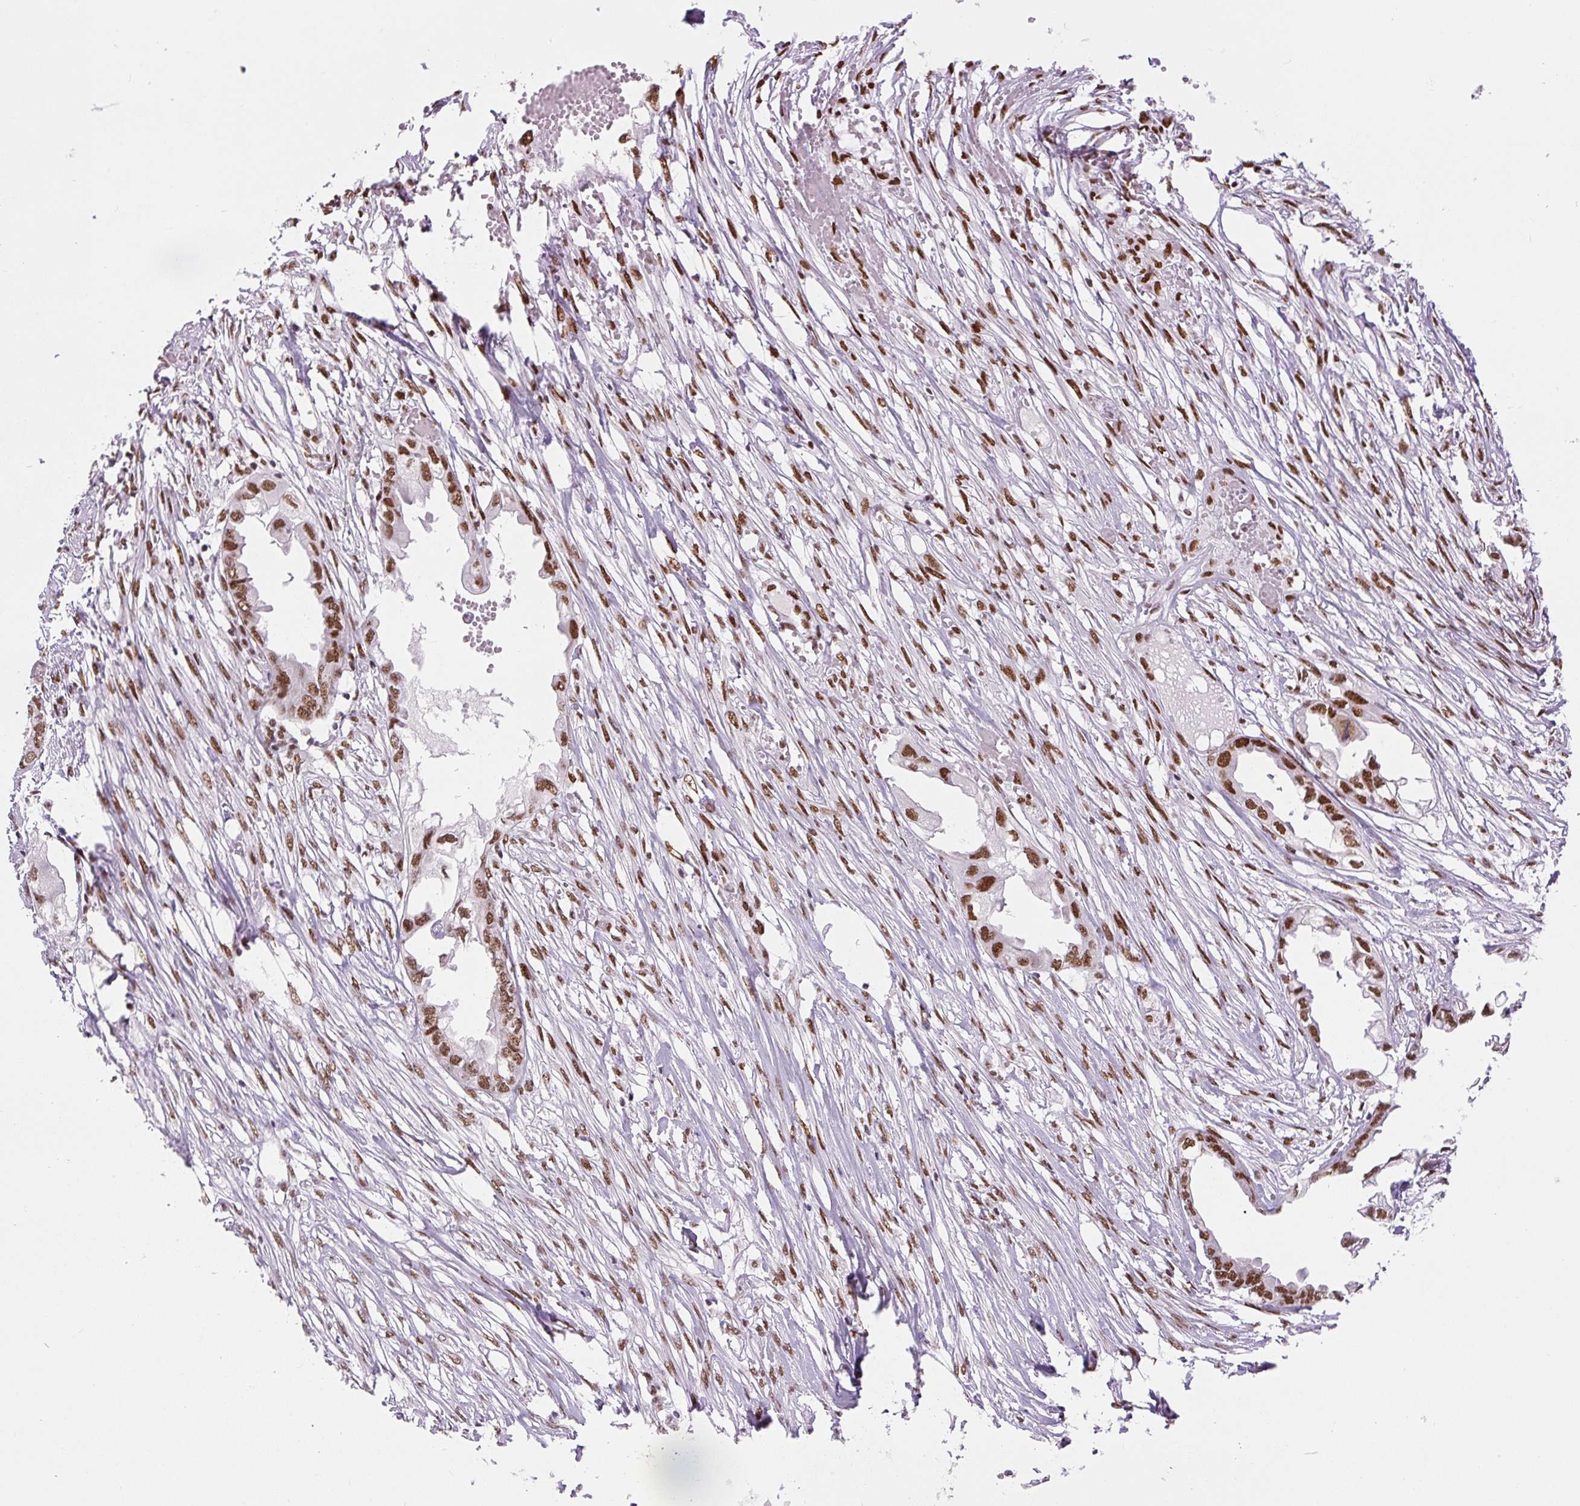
{"staining": {"intensity": "moderate", "quantity": ">75%", "location": "nuclear"}, "tissue": "endometrial cancer", "cell_type": "Tumor cells", "image_type": "cancer", "snomed": [{"axis": "morphology", "description": "Adenocarcinoma, NOS"}, {"axis": "morphology", "description": "Adenocarcinoma, metastatic, NOS"}, {"axis": "topography", "description": "Adipose tissue"}, {"axis": "topography", "description": "Endometrium"}], "caption": "The micrograph displays staining of endometrial cancer (metastatic adenocarcinoma), revealing moderate nuclear protein staining (brown color) within tumor cells. The staining was performed using DAB (3,3'-diaminobenzidine) to visualize the protein expression in brown, while the nuclei were stained in blue with hematoxylin (Magnification: 20x).", "gene": "FUS", "patient": {"sex": "female", "age": 67}}